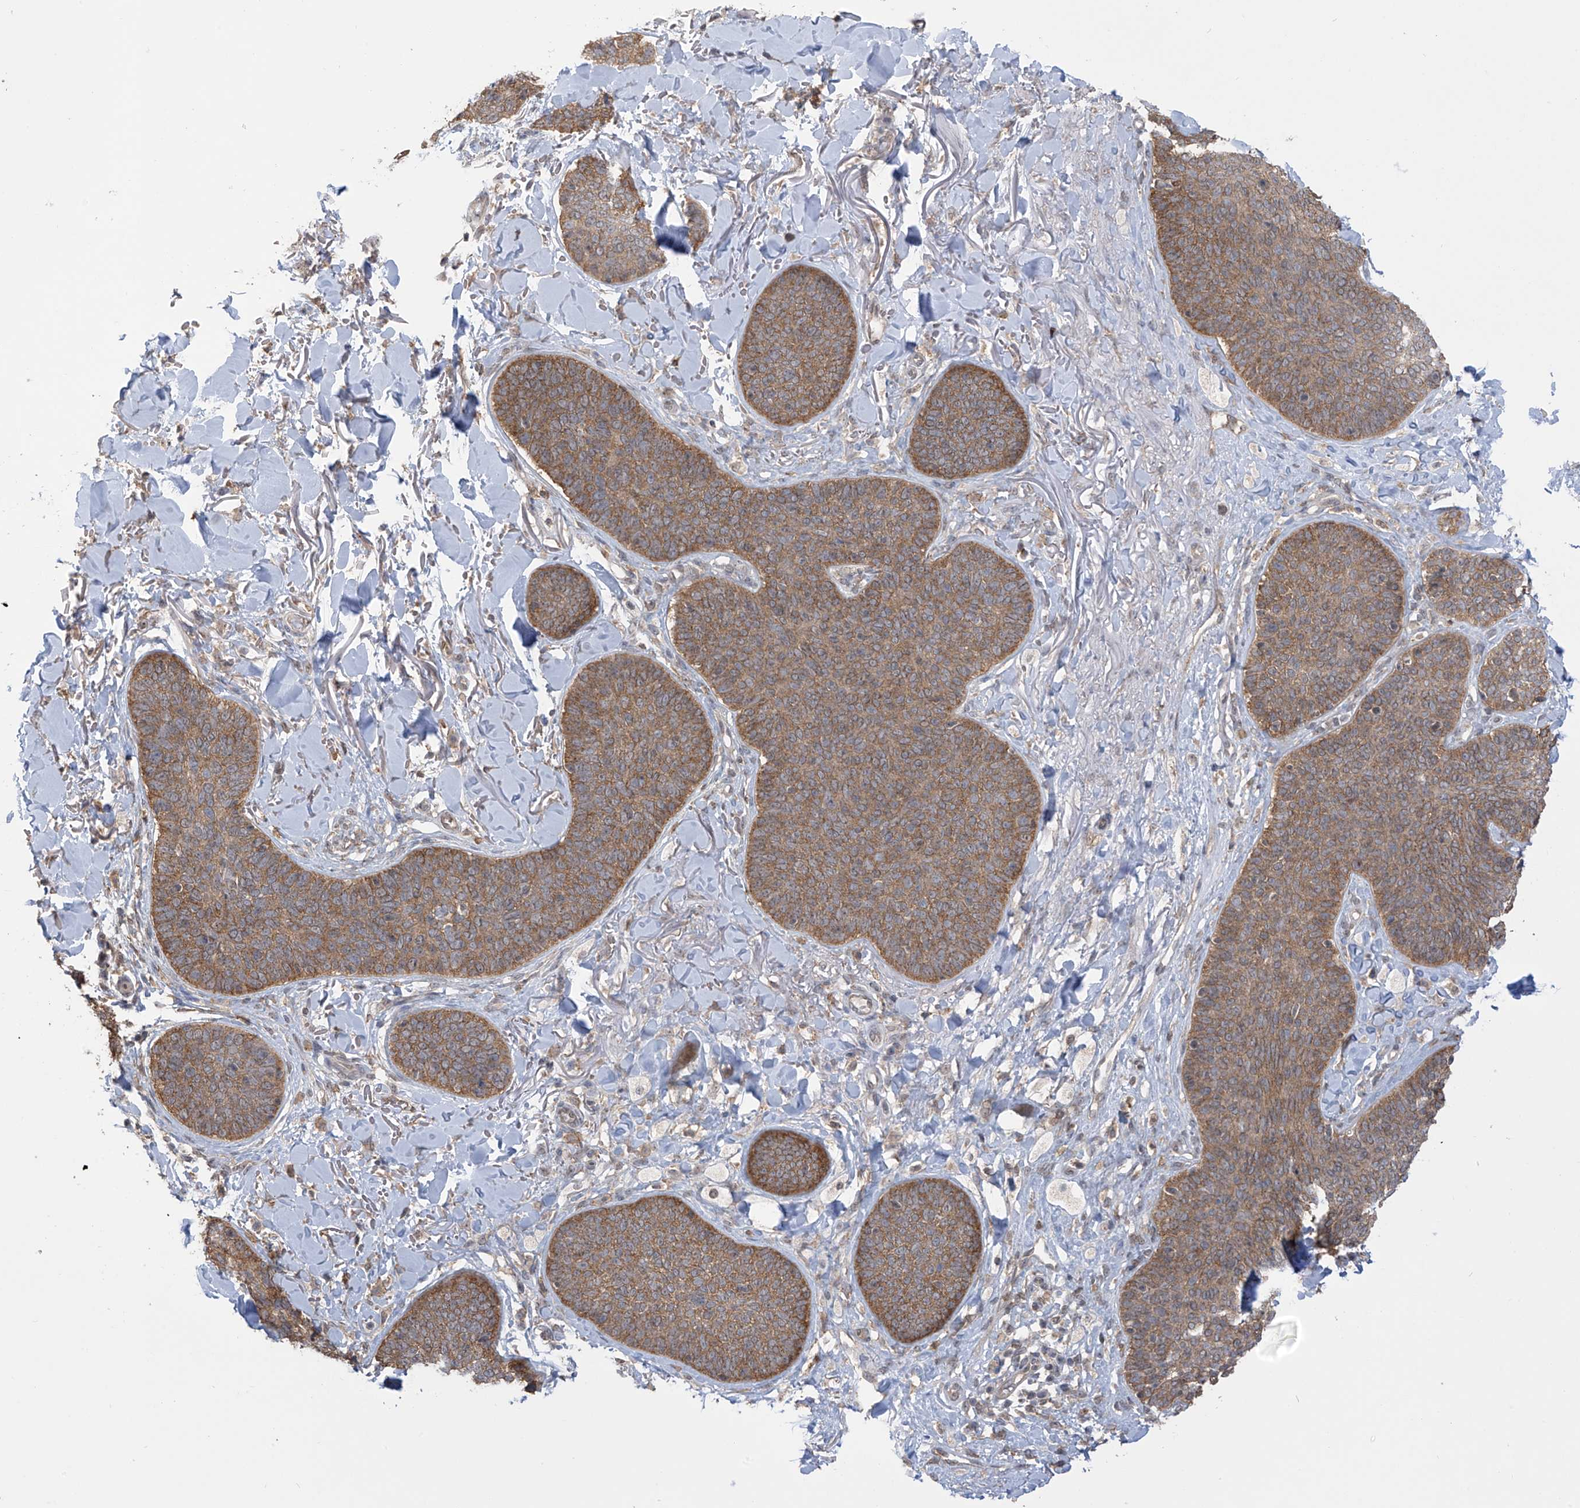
{"staining": {"intensity": "strong", "quantity": ">75%", "location": "cytoplasmic/membranous"}, "tissue": "skin cancer", "cell_type": "Tumor cells", "image_type": "cancer", "snomed": [{"axis": "morphology", "description": "Basal cell carcinoma"}, {"axis": "topography", "description": "Skin"}], "caption": "Protein expression analysis of human basal cell carcinoma (skin) reveals strong cytoplasmic/membranous staining in approximately >75% of tumor cells.", "gene": "KIAA1522", "patient": {"sex": "male", "age": 85}}